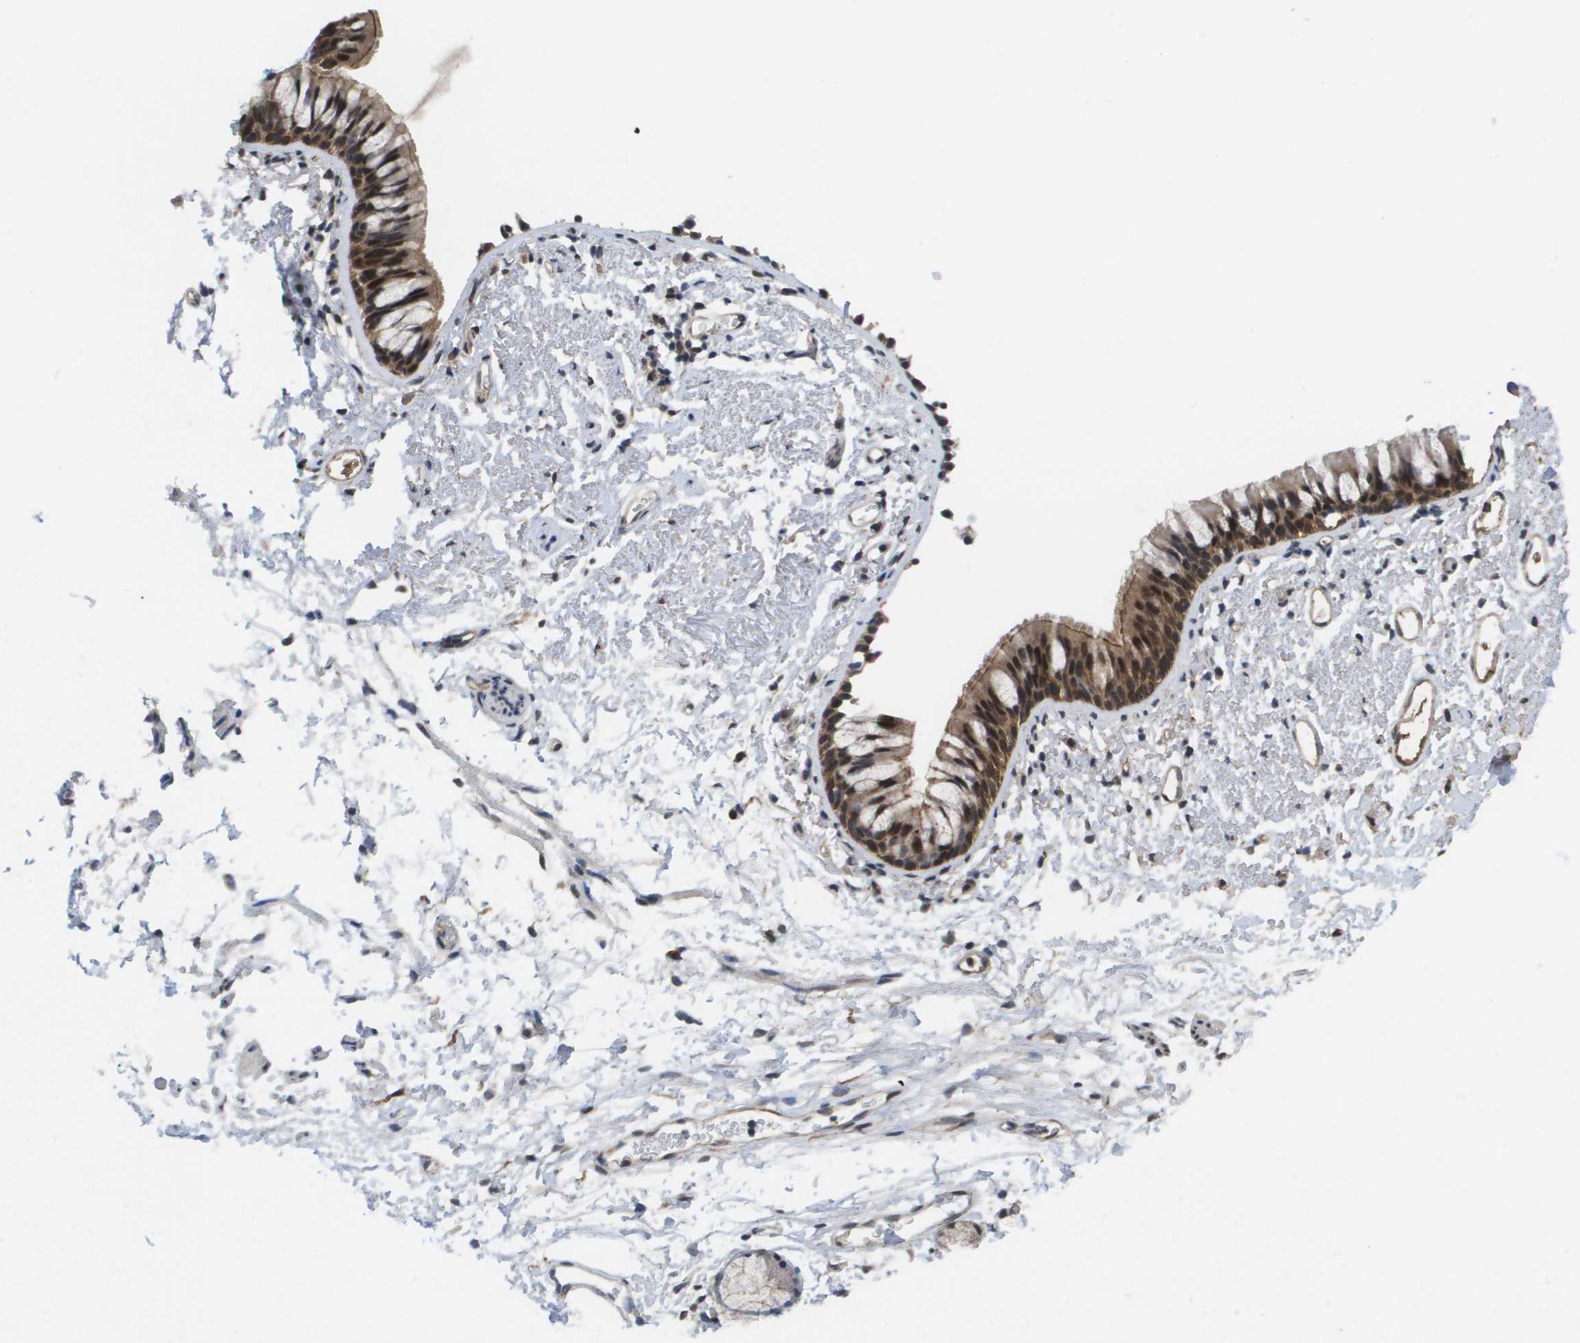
{"staining": {"intensity": "weak", "quantity": "<25%", "location": "cytoplasmic/membranous"}, "tissue": "adipose tissue", "cell_type": "Adipocytes", "image_type": "normal", "snomed": [{"axis": "morphology", "description": "Normal tissue, NOS"}, {"axis": "topography", "description": "Bronchus"}], "caption": "Adipocytes are negative for brown protein staining in unremarkable adipose tissue. Nuclei are stained in blue.", "gene": "AMBRA1", "patient": {"sex": "female", "age": 73}}